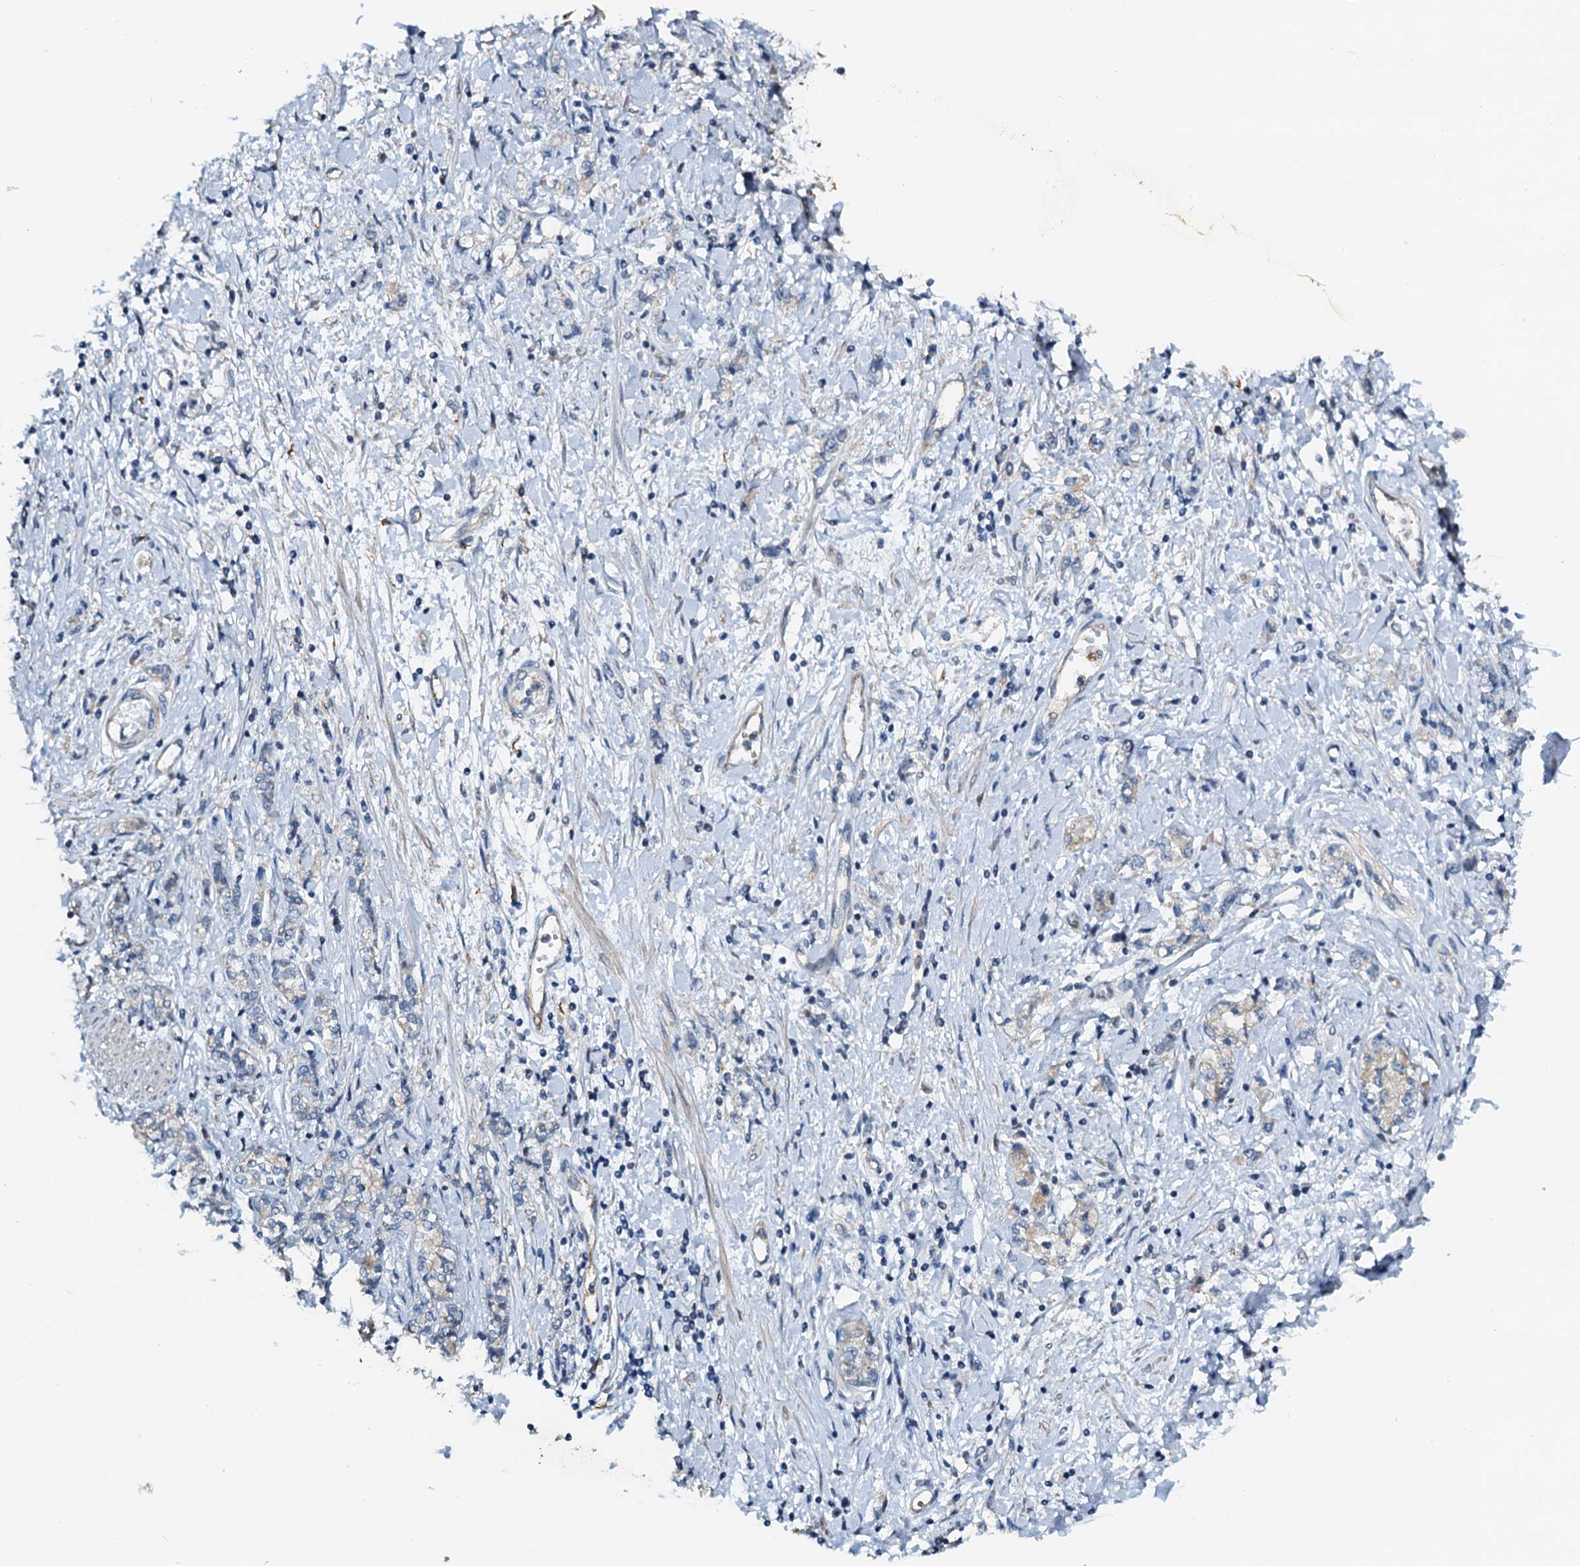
{"staining": {"intensity": "negative", "quantity": "none", "location": "none"}, "tissue": "stomach cancer", "cell_type": "Tumor cells", "image_type": "cancer", "snomed": [{"axis": "morphology", "description": "Adenocarcinoma, NOS"}, {"axis": "topography", "description": "Stomach"}], "caption": "Protein analysis of stomach cancer displays no significant positivity in tumor cells.", "gene": "ZNF606", "patient": {"sex": "female", "age": 76}}